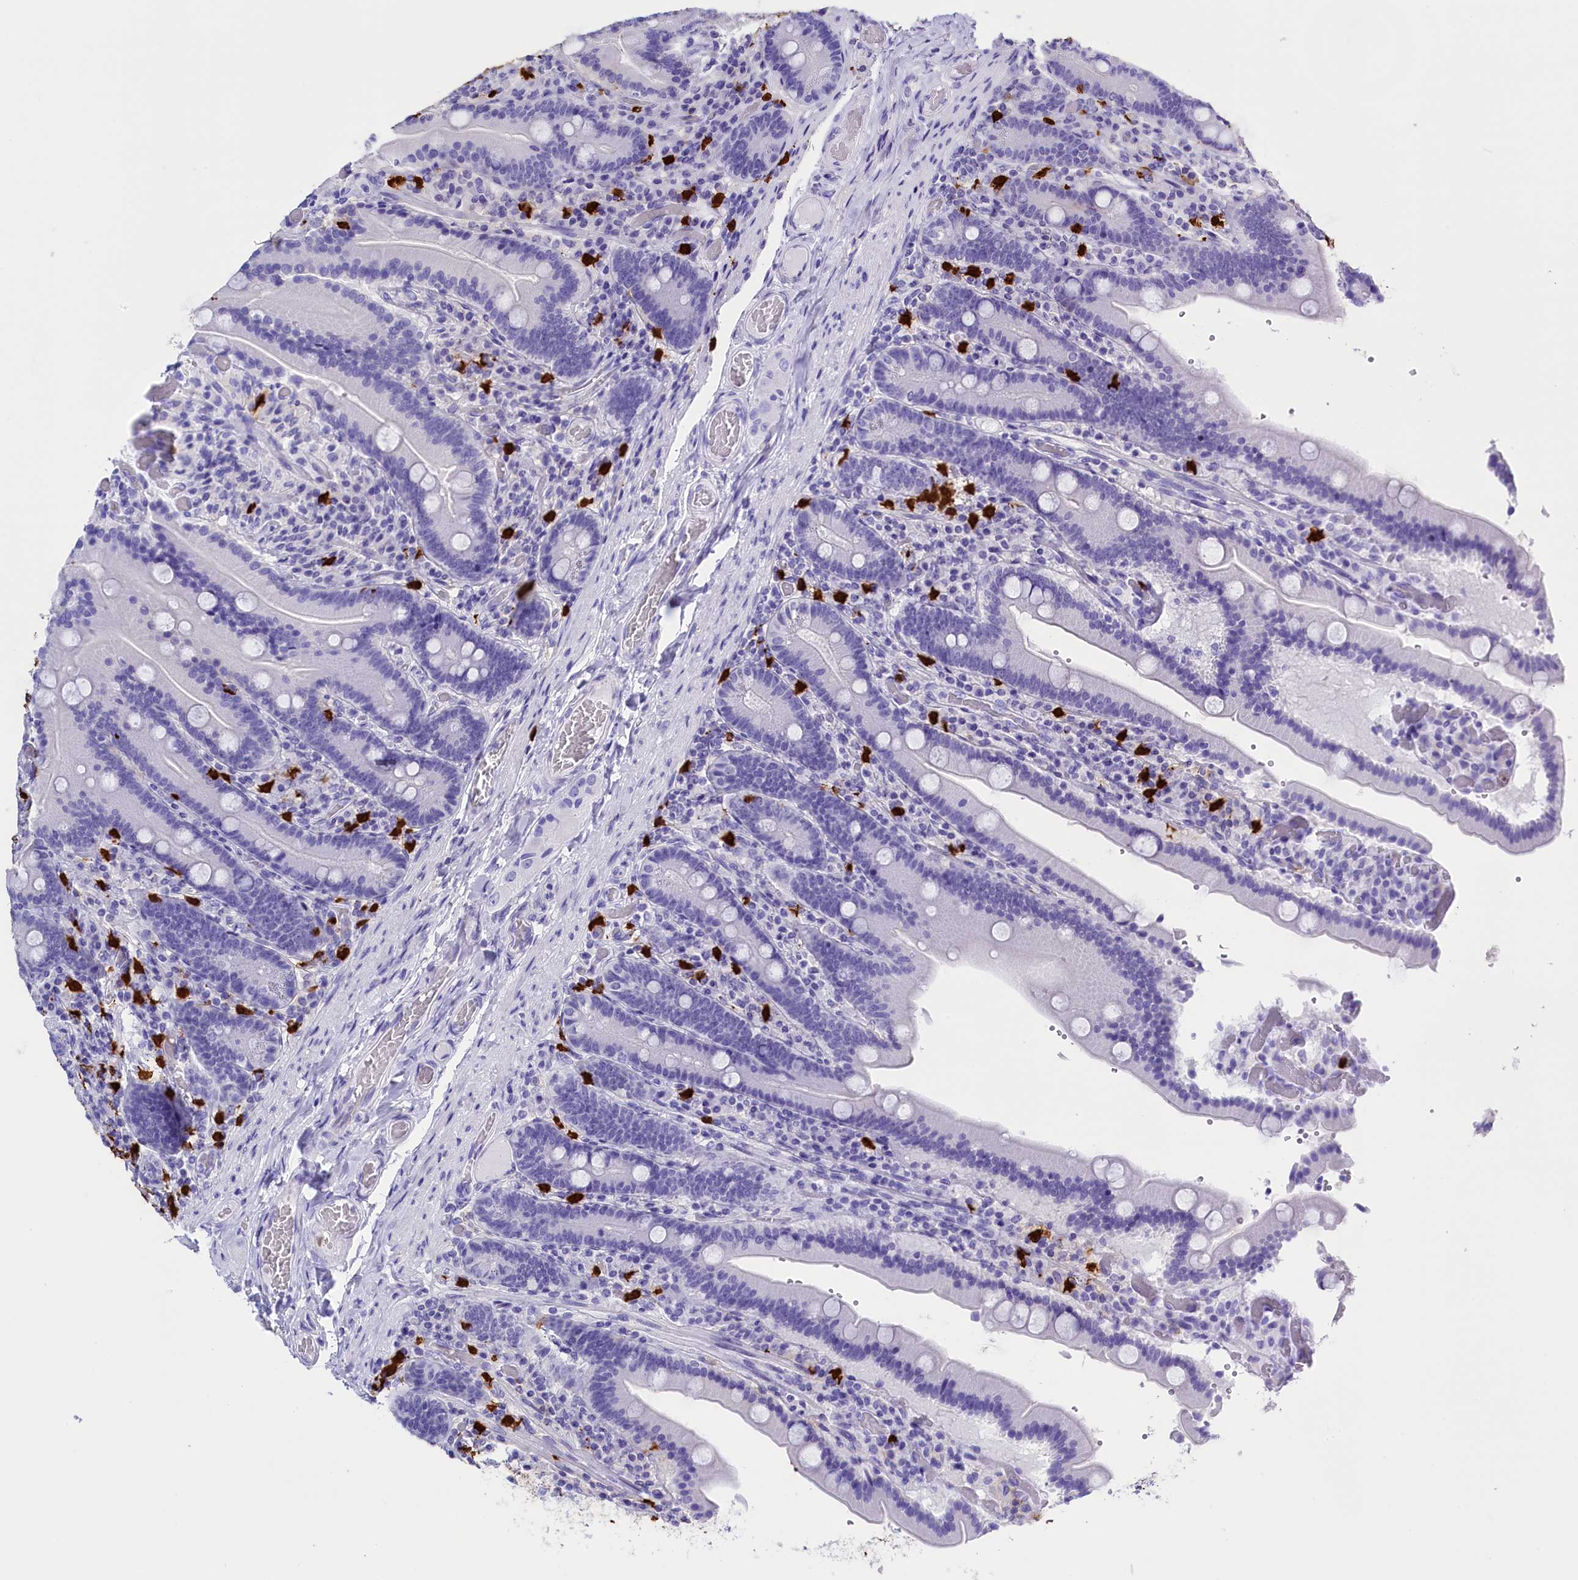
{"staining": {"intensity": "negative", "quantity": "none", "location": "none"}, "tissue": "duodenum", "cell_type": "Glandular cells", "image_type": "normal", "snomed": [{"axis": "morphology", "description": "Normal tissue, NOS"}, {"axis": "topography", "description": "Duodenum"}], "caption": "The immunohistochemistry (IHC) micrograph has no significant positivity in glandular cells of duodenum. The staining was performed using DAB to visualize the protein expression in brown, while the nuclei were stained in blue with hematoxylin (Magnification: 20x).", "gene": "CLC", "patient": {"sex": "female", "age": 62}}